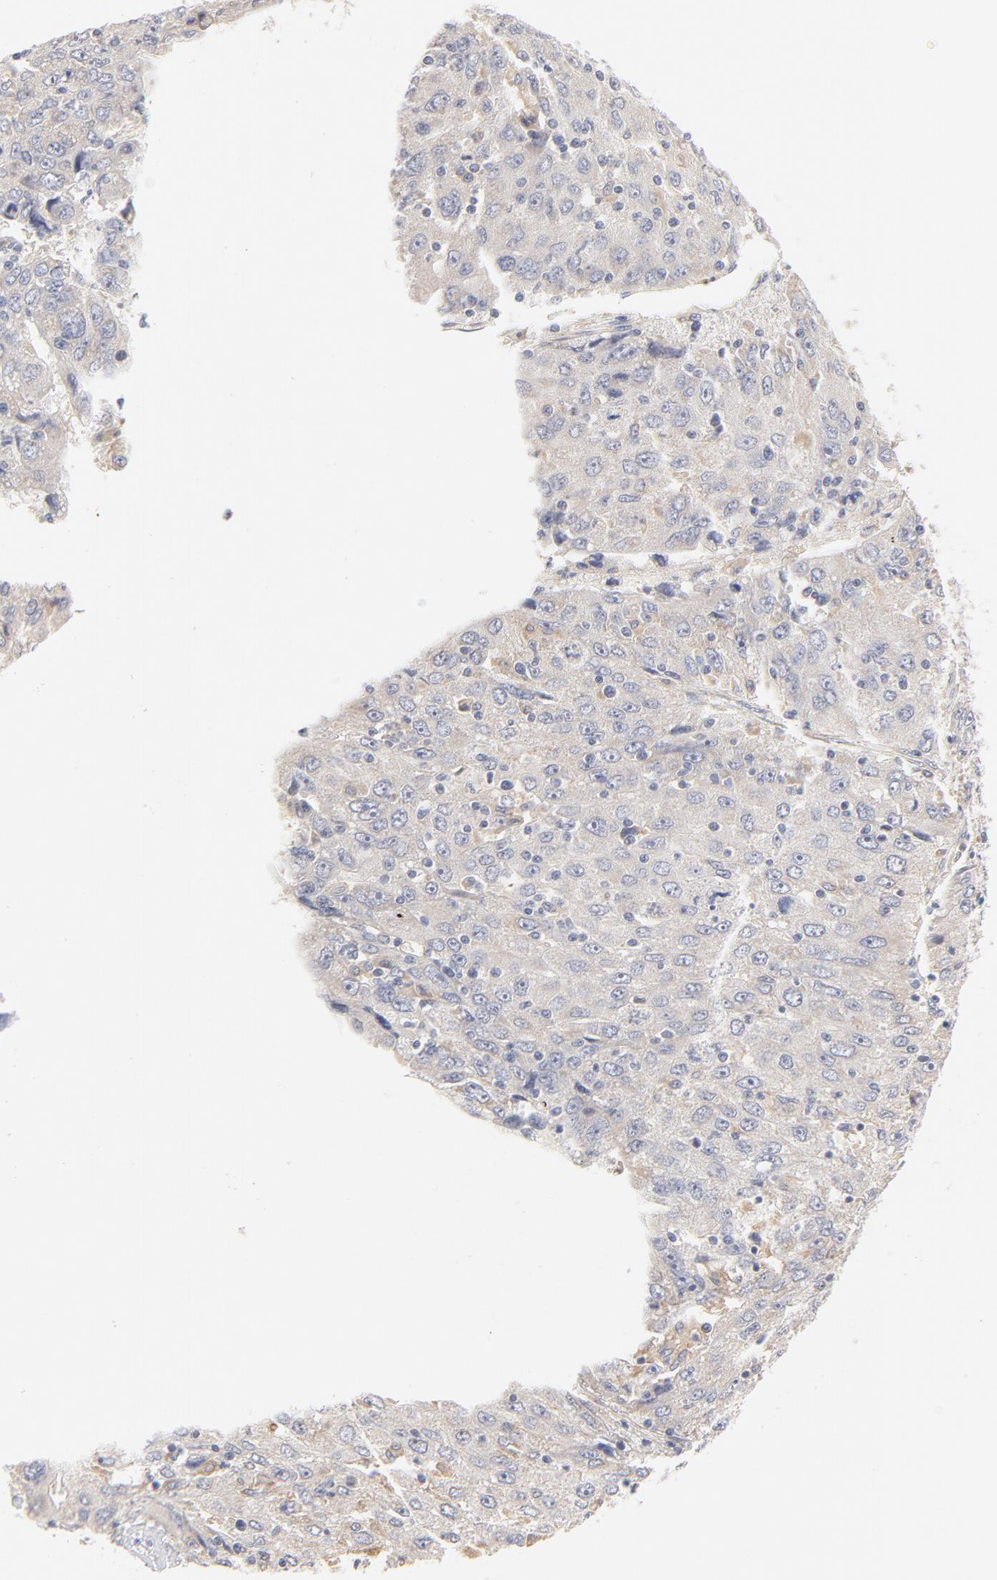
{"staining": {"intensity": "weak", "quantity": ">75%", "location": "cytoplasmic/membranous"}, "tissue": "liver cancer", "cell_type": "Tumor cells", "image_type": "cancer", "snomed": [{"axis": "morphology", "description": "Carcinoma, Hepatocellular, NOS"}, {"axis": "topography", "description": "Liver"}], "caption": "Liver hepatocellular carcinoma stained with a brown dye exhibits weak cytoplasmic/membranous positive positivity in approximately >75% of tumor cells.", "gene": "MTERF2", "patient": {"sex": "male", "age": 49}}